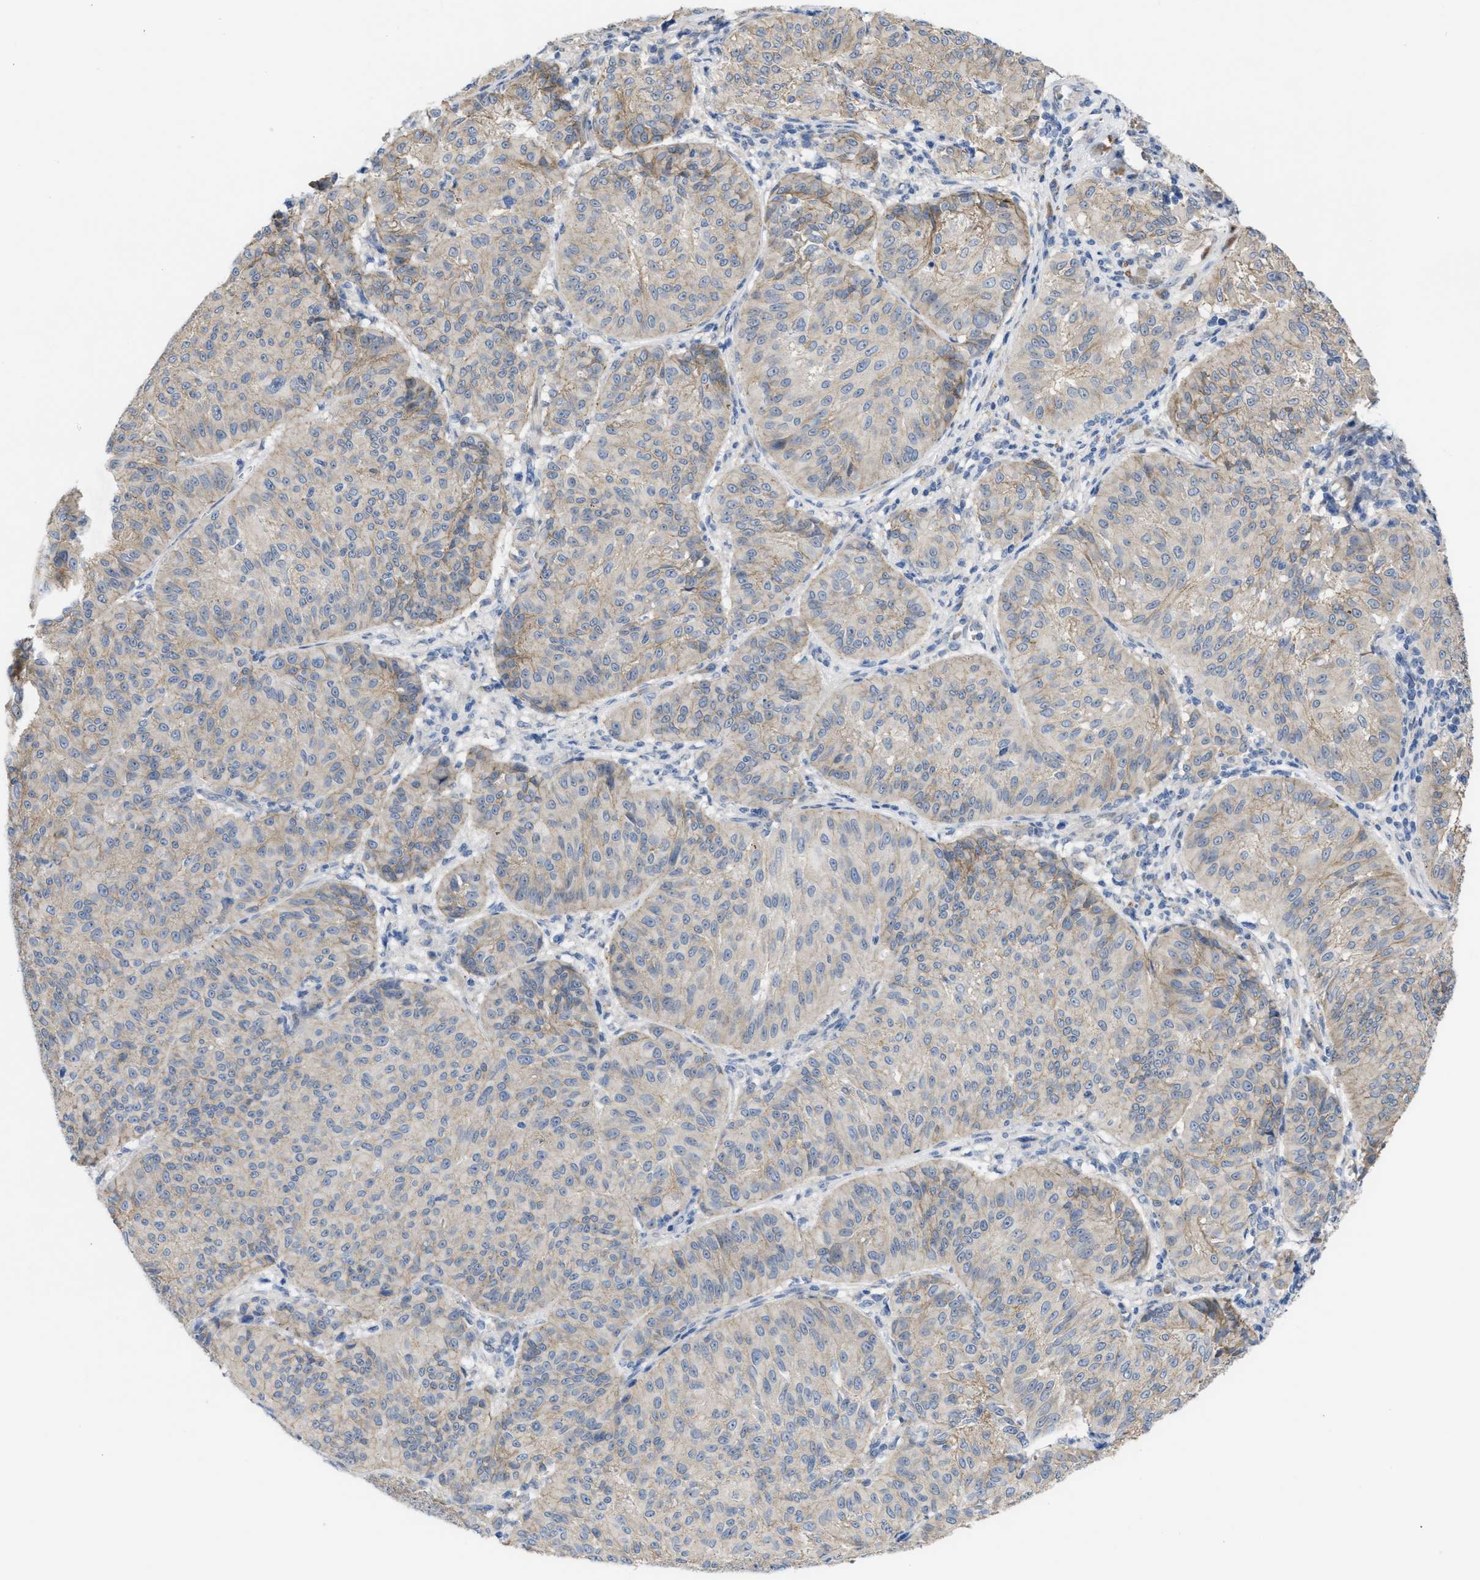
{"staining": {"intensity": "weak", "quantity": "25%-75%", "location": "cytoplasmic/membranous"}, "tissue": "melanoma", "cell_type": "Tumor cells", "image_type": "cancer", "snomed": [{"axis": "morphology", "description": "Malignant melanoma, NOS"}, {"axis": "topography", "description": "Skin"}], "caption": "Human malignant melanoma stained for a protein (brown) displays weak cytoplasmic/membranous positive positivity in approximately 25%-75% of tumor cells.", "gene": "CDPF1", "patient": {"sex": "female", "age": 72}}